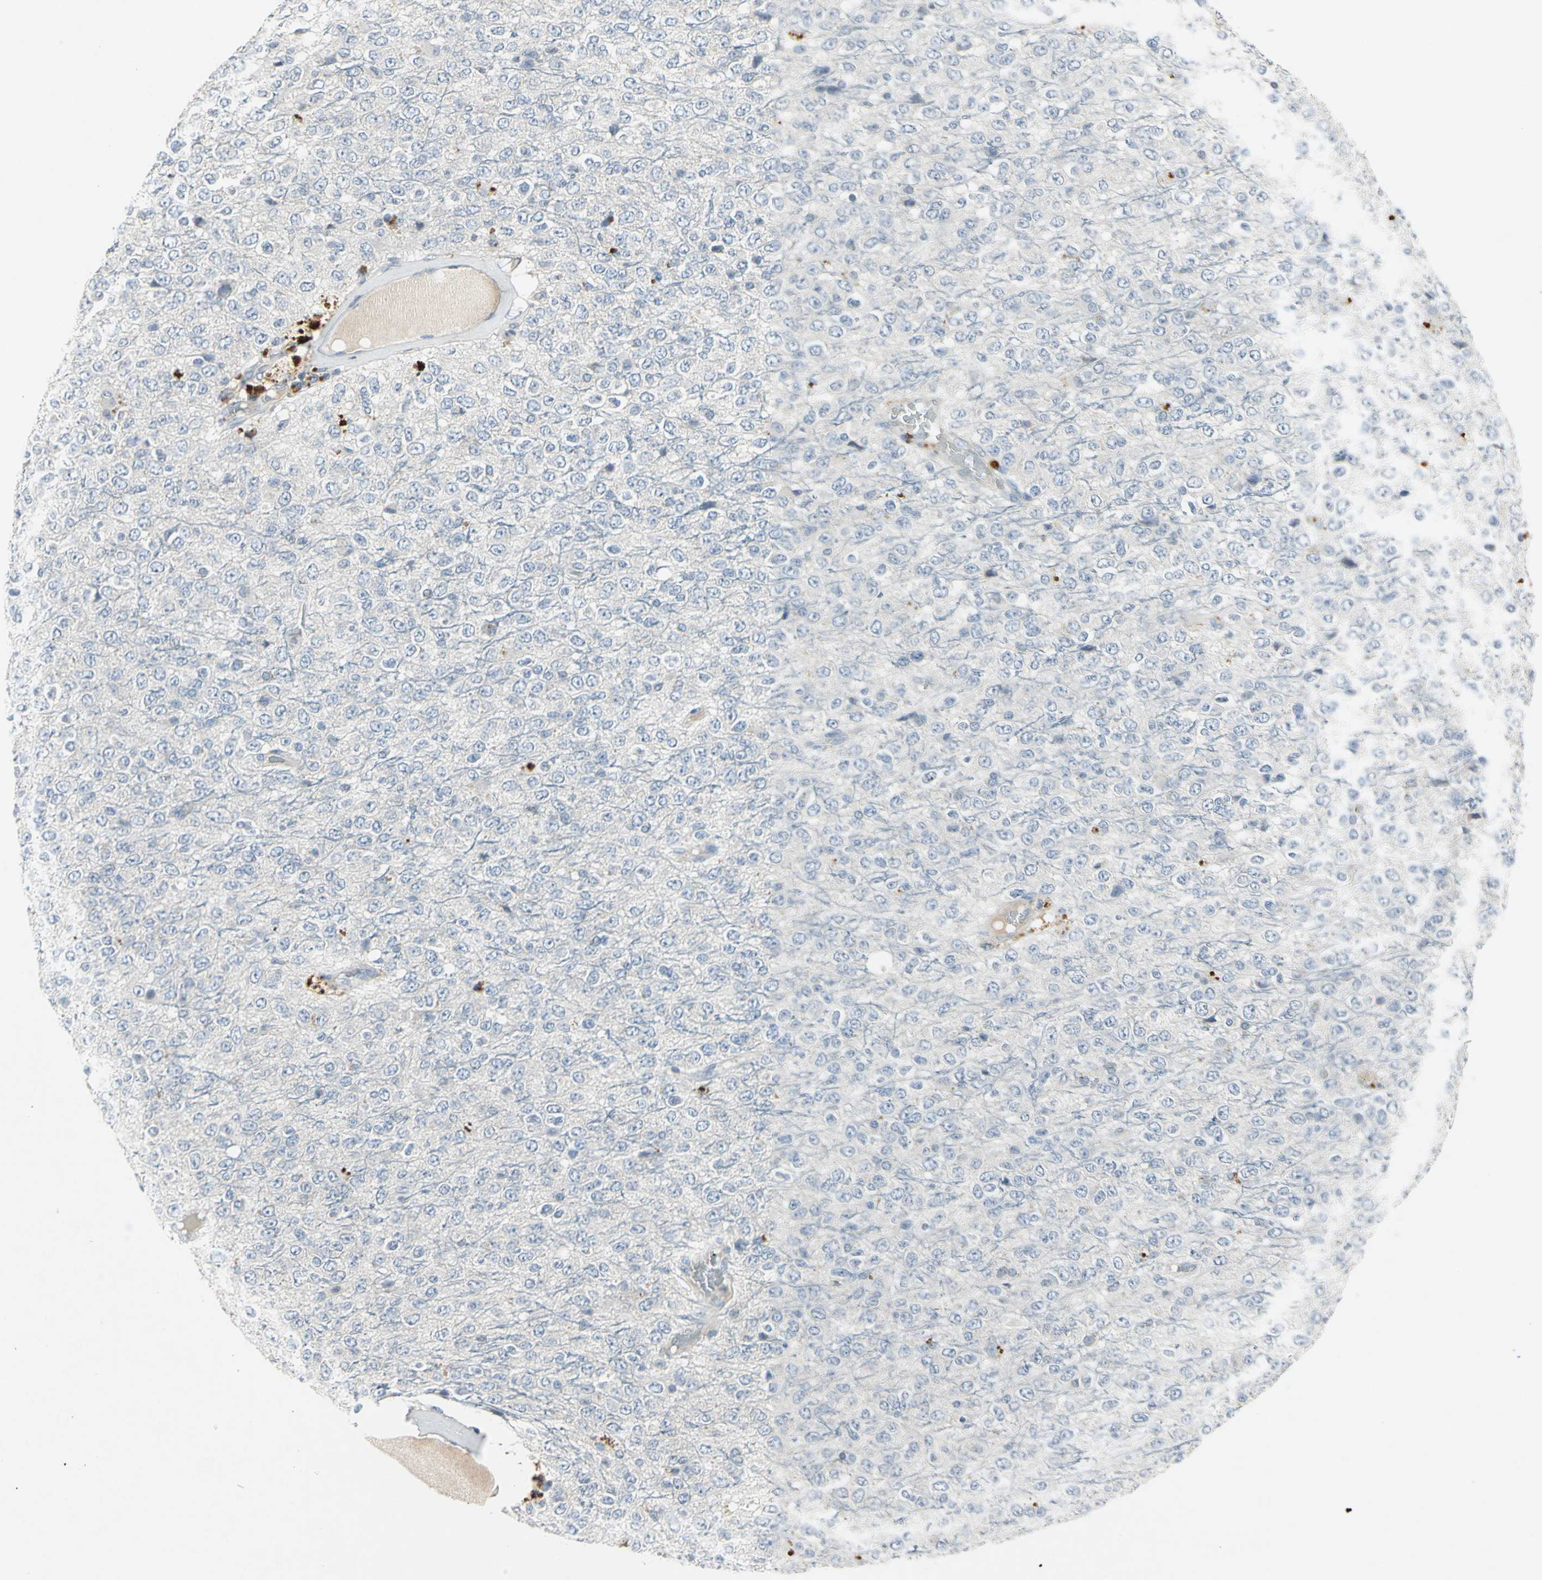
{"staining": {"intensity": "negative", "quantity": "none", "location": "none"}, "tissue": "glioma", "cell_type": "Tumor cells", "image_type": "cancer", "snomed": [{"axis": "morphology", "description": "Glioma, malignant, High grade"}, {"axis": "topography", "description": "pancreas cauda"}], "caption": "This is an IHC photomicrograph of human malignant high-grade glioma. There is no positivity in tumor cells.", "gene": "SLC2A13", "patient": {"sex": "male", "age": 60}}